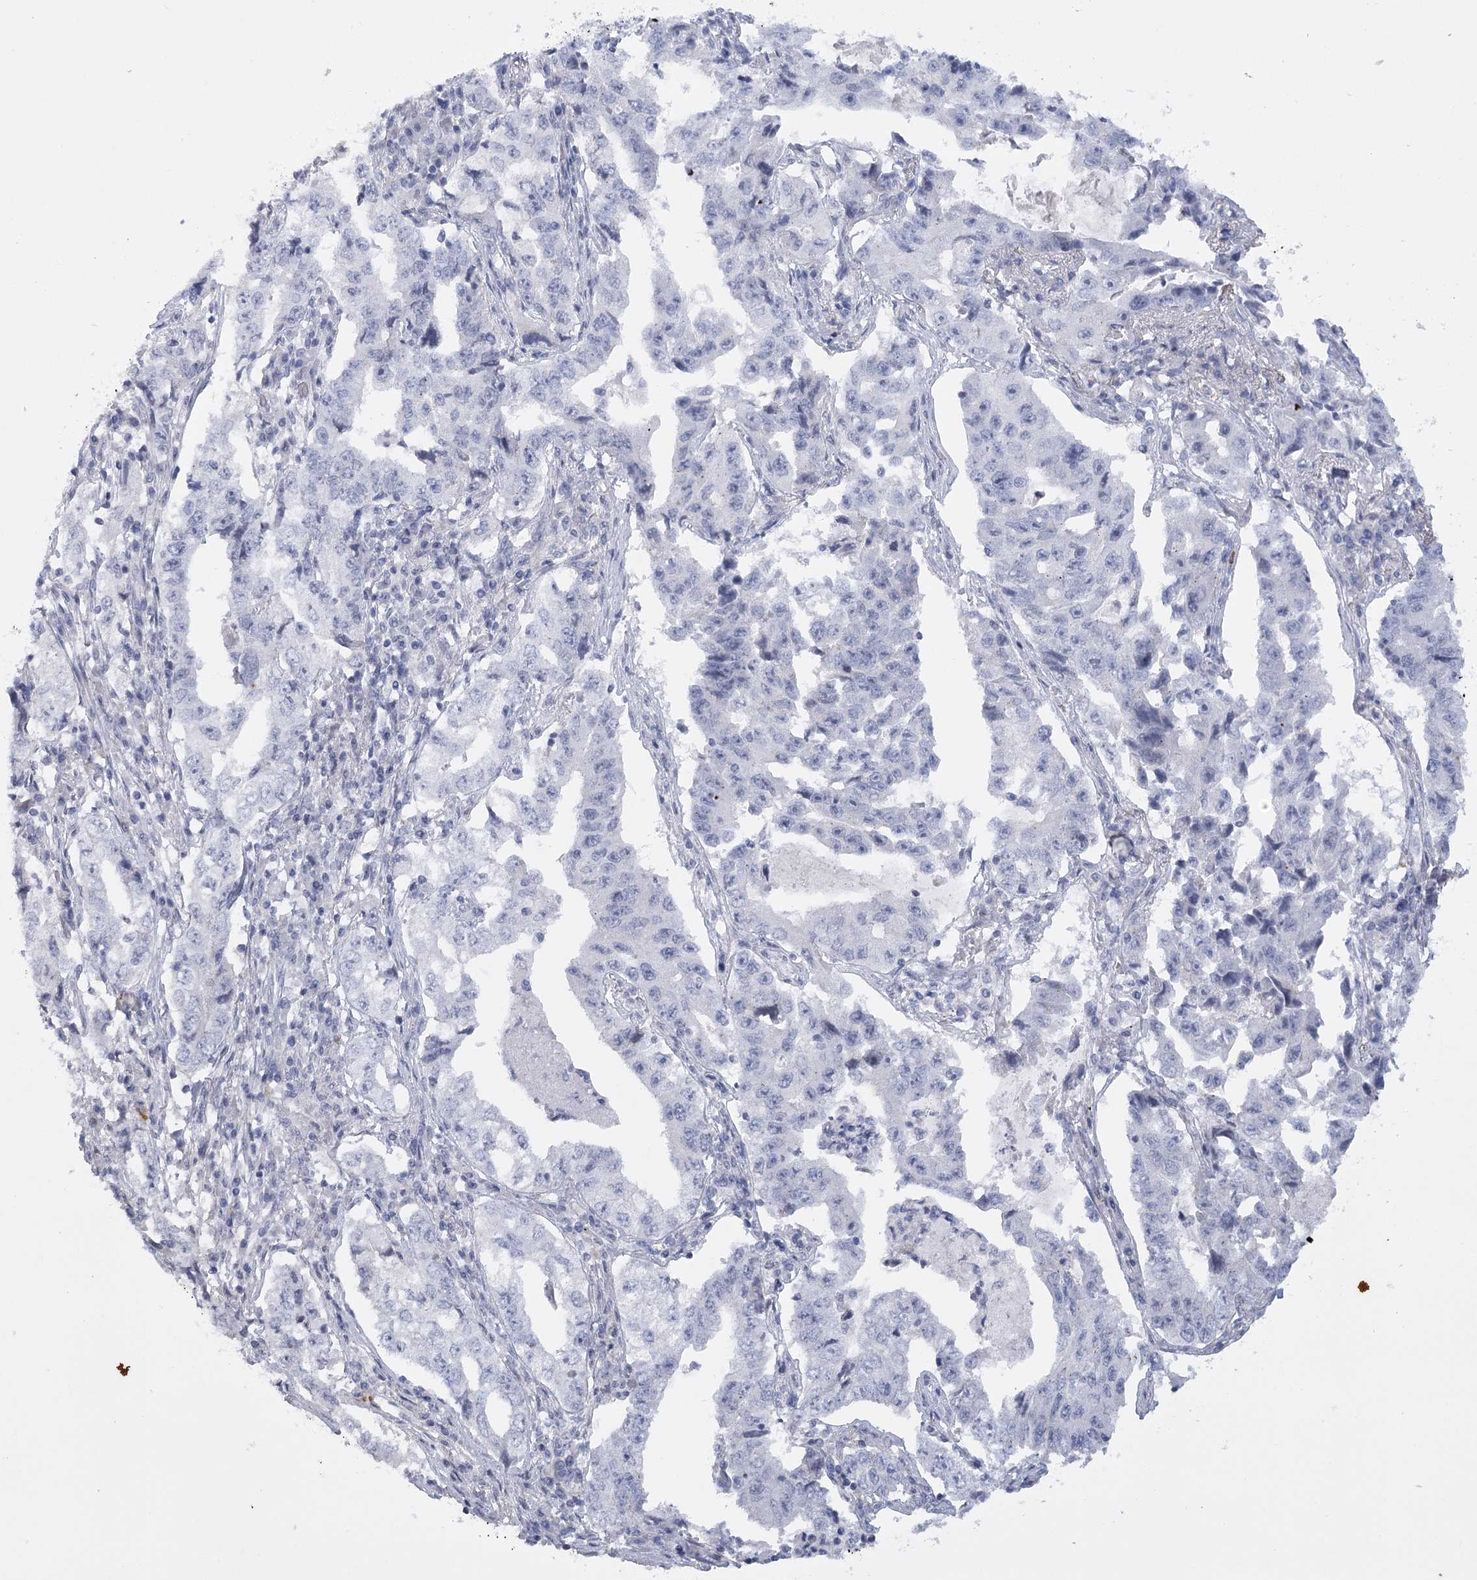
{"staining": {"intensity": "negative", "quantity": "none", "location": "none"}, "tissue": "lung cancer", "cell_type": "Tumor cells", "image_type": "cancer", "snomed": [{"axis": "morphology", "description": "Adenocarcinoma, NOS"}, {"axis": "topography", "description": "Lung"}], "caption": "Lung cancer (adenocarcinoma) stained for a protein using IHC shows no staining tumor cells.", "gene": "FAM76B", "patient": {"sex": "female", "age": 51}}